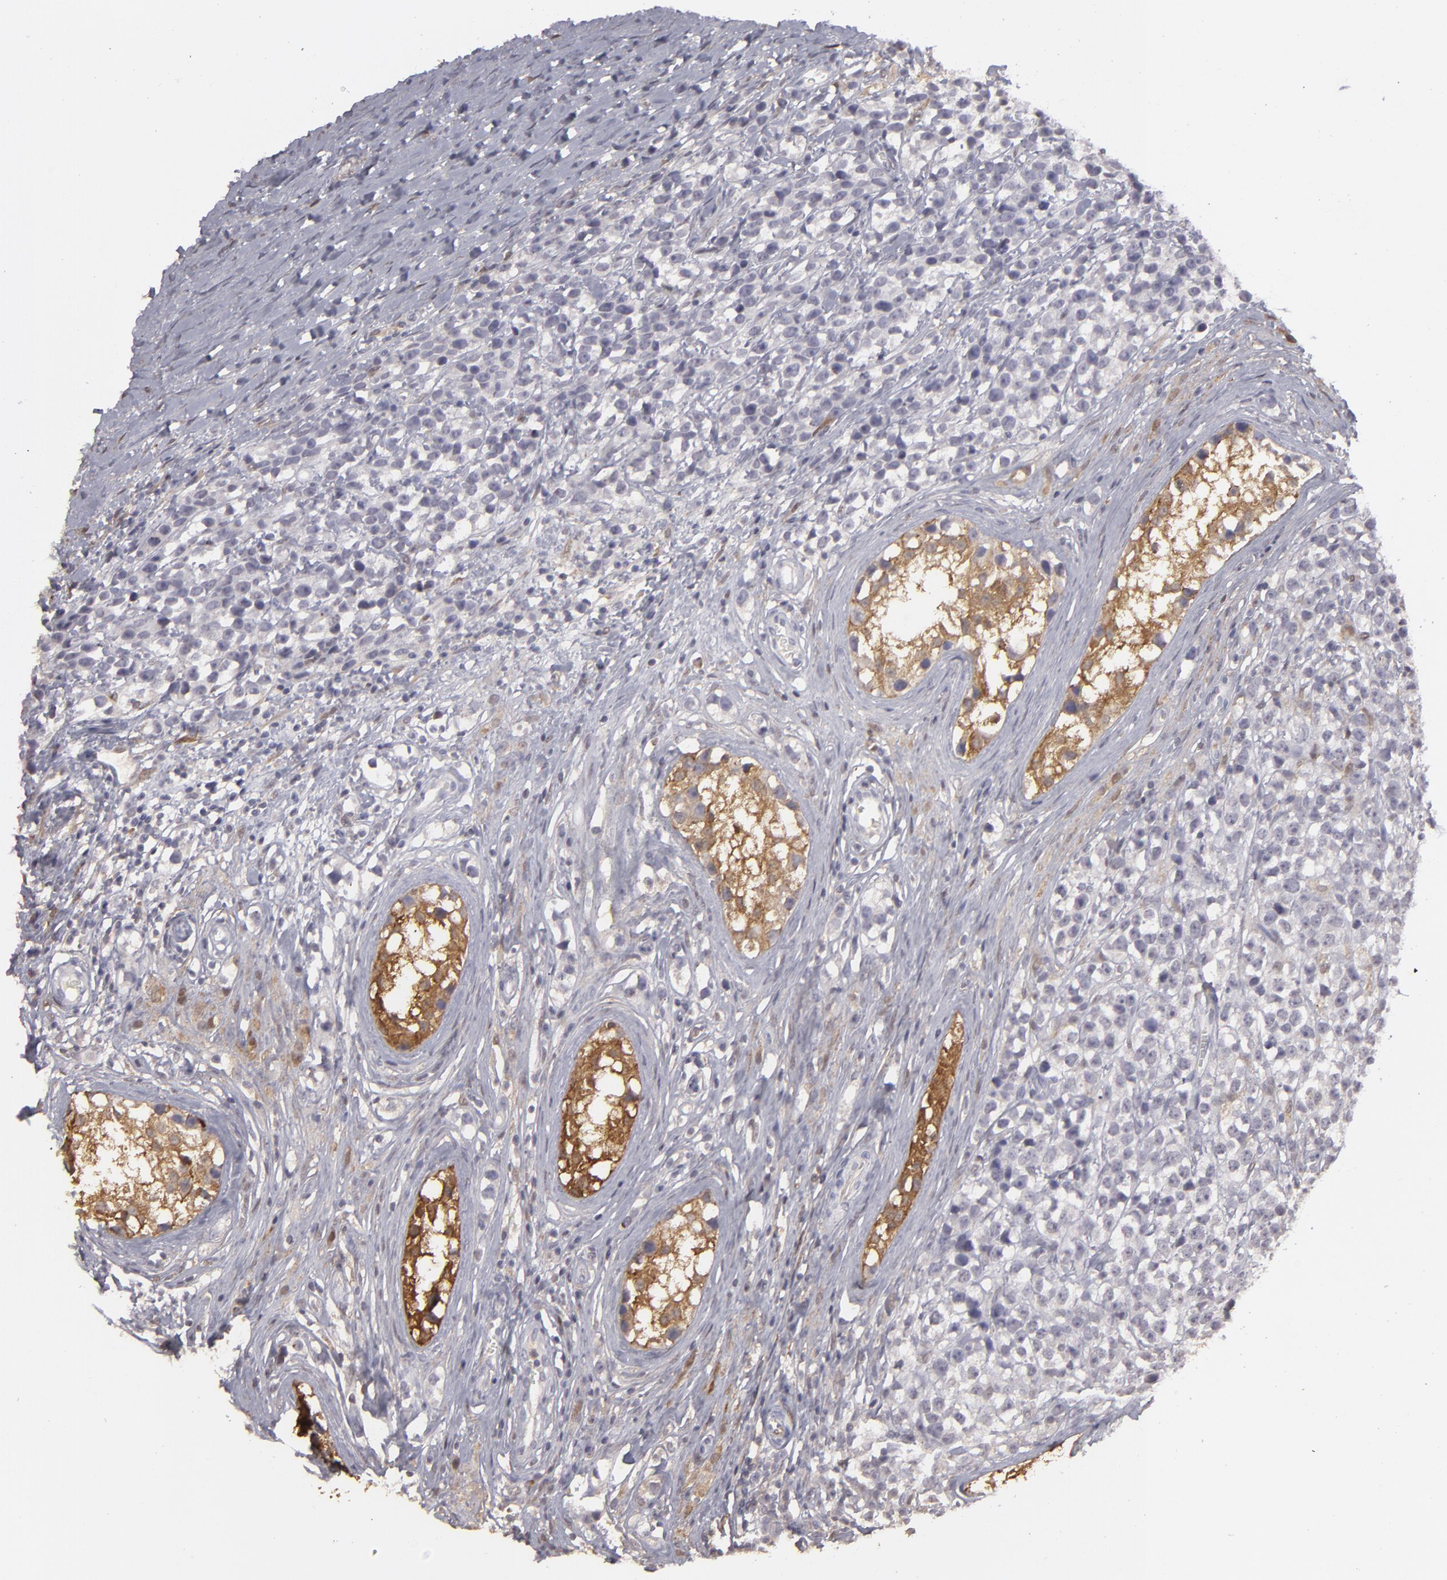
{"staining": {"intensity": "moderate", "quantity": "<25%", "location": "cytoplasmic/membranous"}, "tissue": "testis cancer", "cell_type": "Tumor cells", "image_type": "cancer", "snomed": [{"axis": "morphology", "description": "Seminoma, NOS"}, {"axis": "topography", "description": "Testis"}], "caption": "Human testis cancer stained with a protein marker shows moderate staining in tumor cells.", "gene": "SEMA3G", "patient": {"sex": "male", "age": 25}}